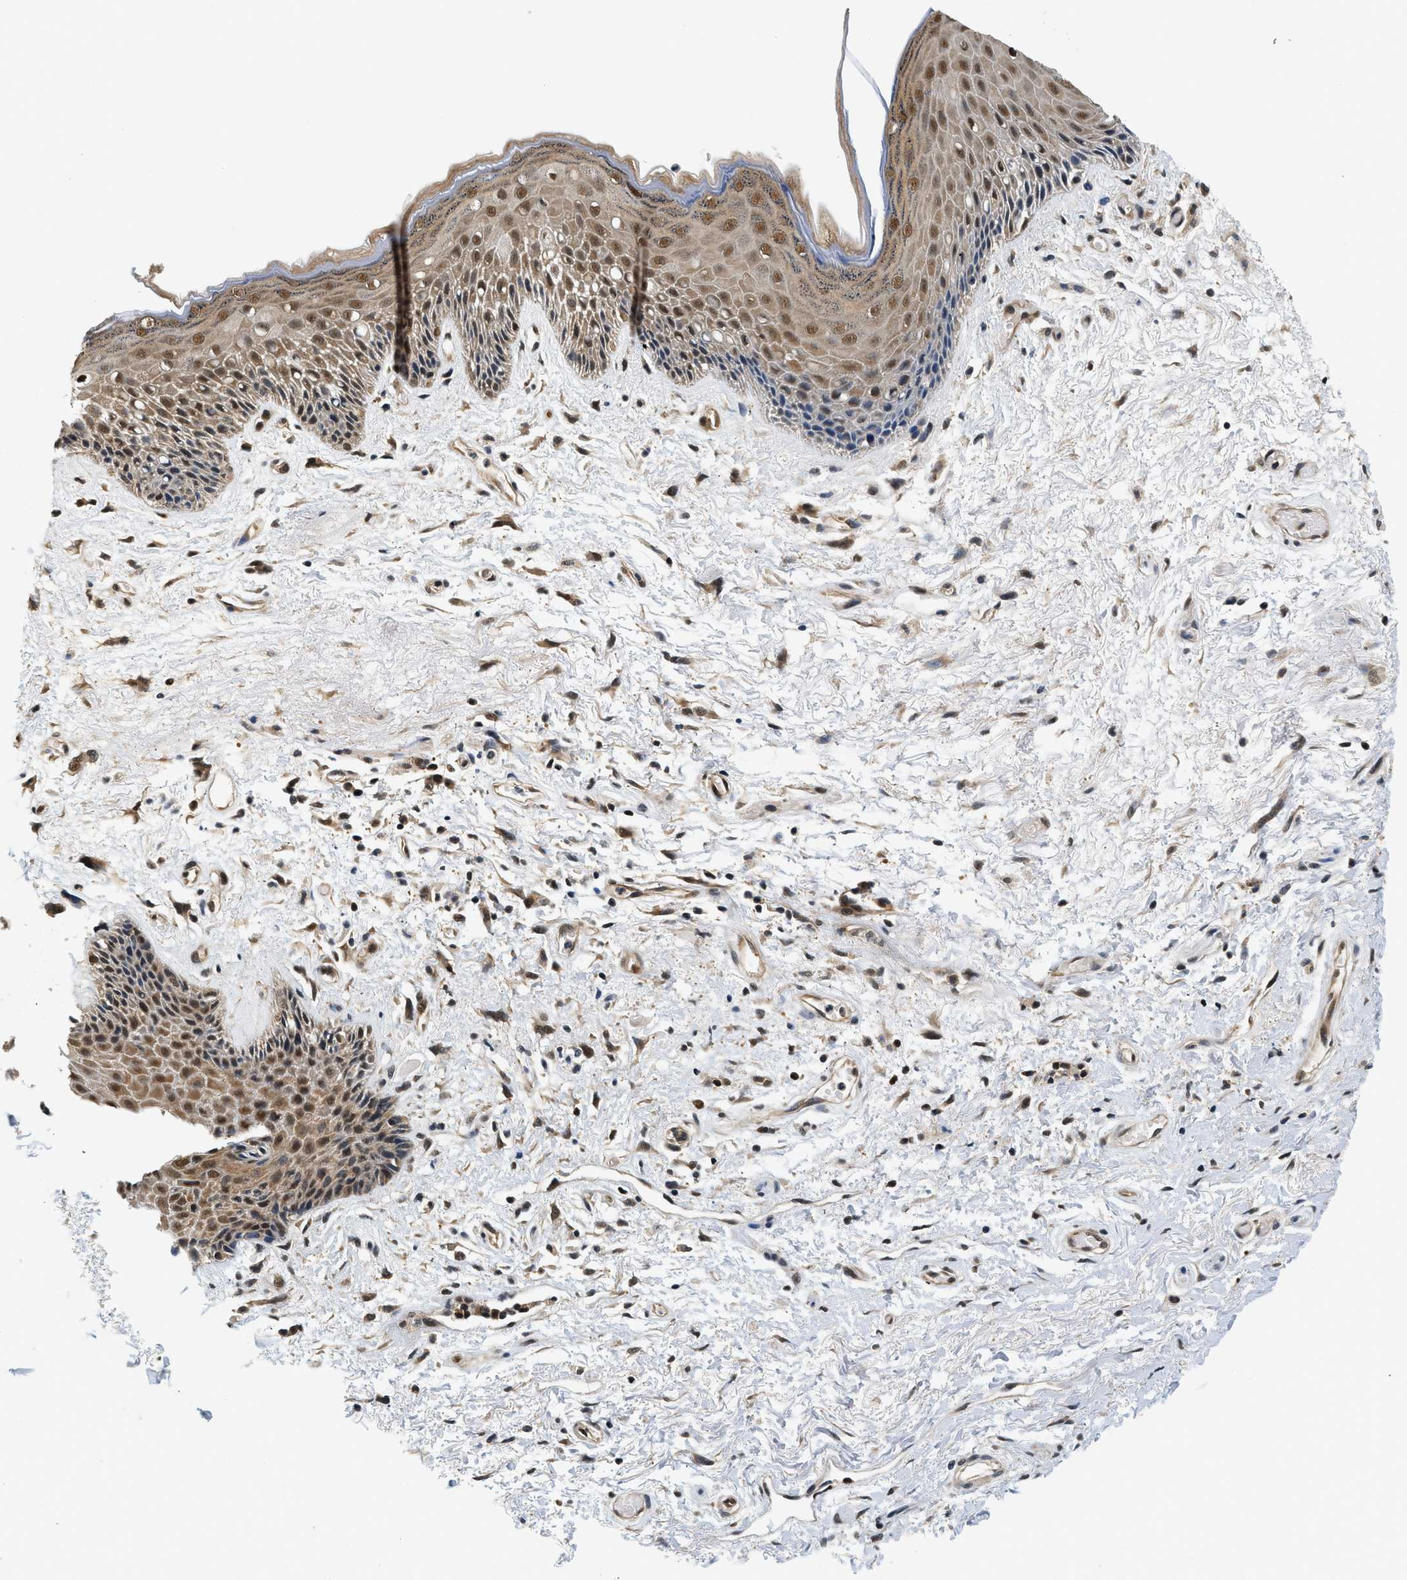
{"staining": {"intensity": "moderate", "quantity": ">75%", "location": "cytoplasmic/membranous,nuclear"}, "tissue": "skin", "cell_type": "Epidermal cells", "image_type": "normal", "snomed": [{"axis": "morphology", "description": "Normal tissue, NOS"}, {"axis": "topography", "description": "Anal"}], "caption": "Approximately >75% of epidermal cells in unremarkable skin exhibit moderate cytoplasmic/membranous,nuclear protein staining as visualized by brown immunohistochemical staining.", "gene": "PSMD3", "patient": {"sex": "female", "age": 46}}